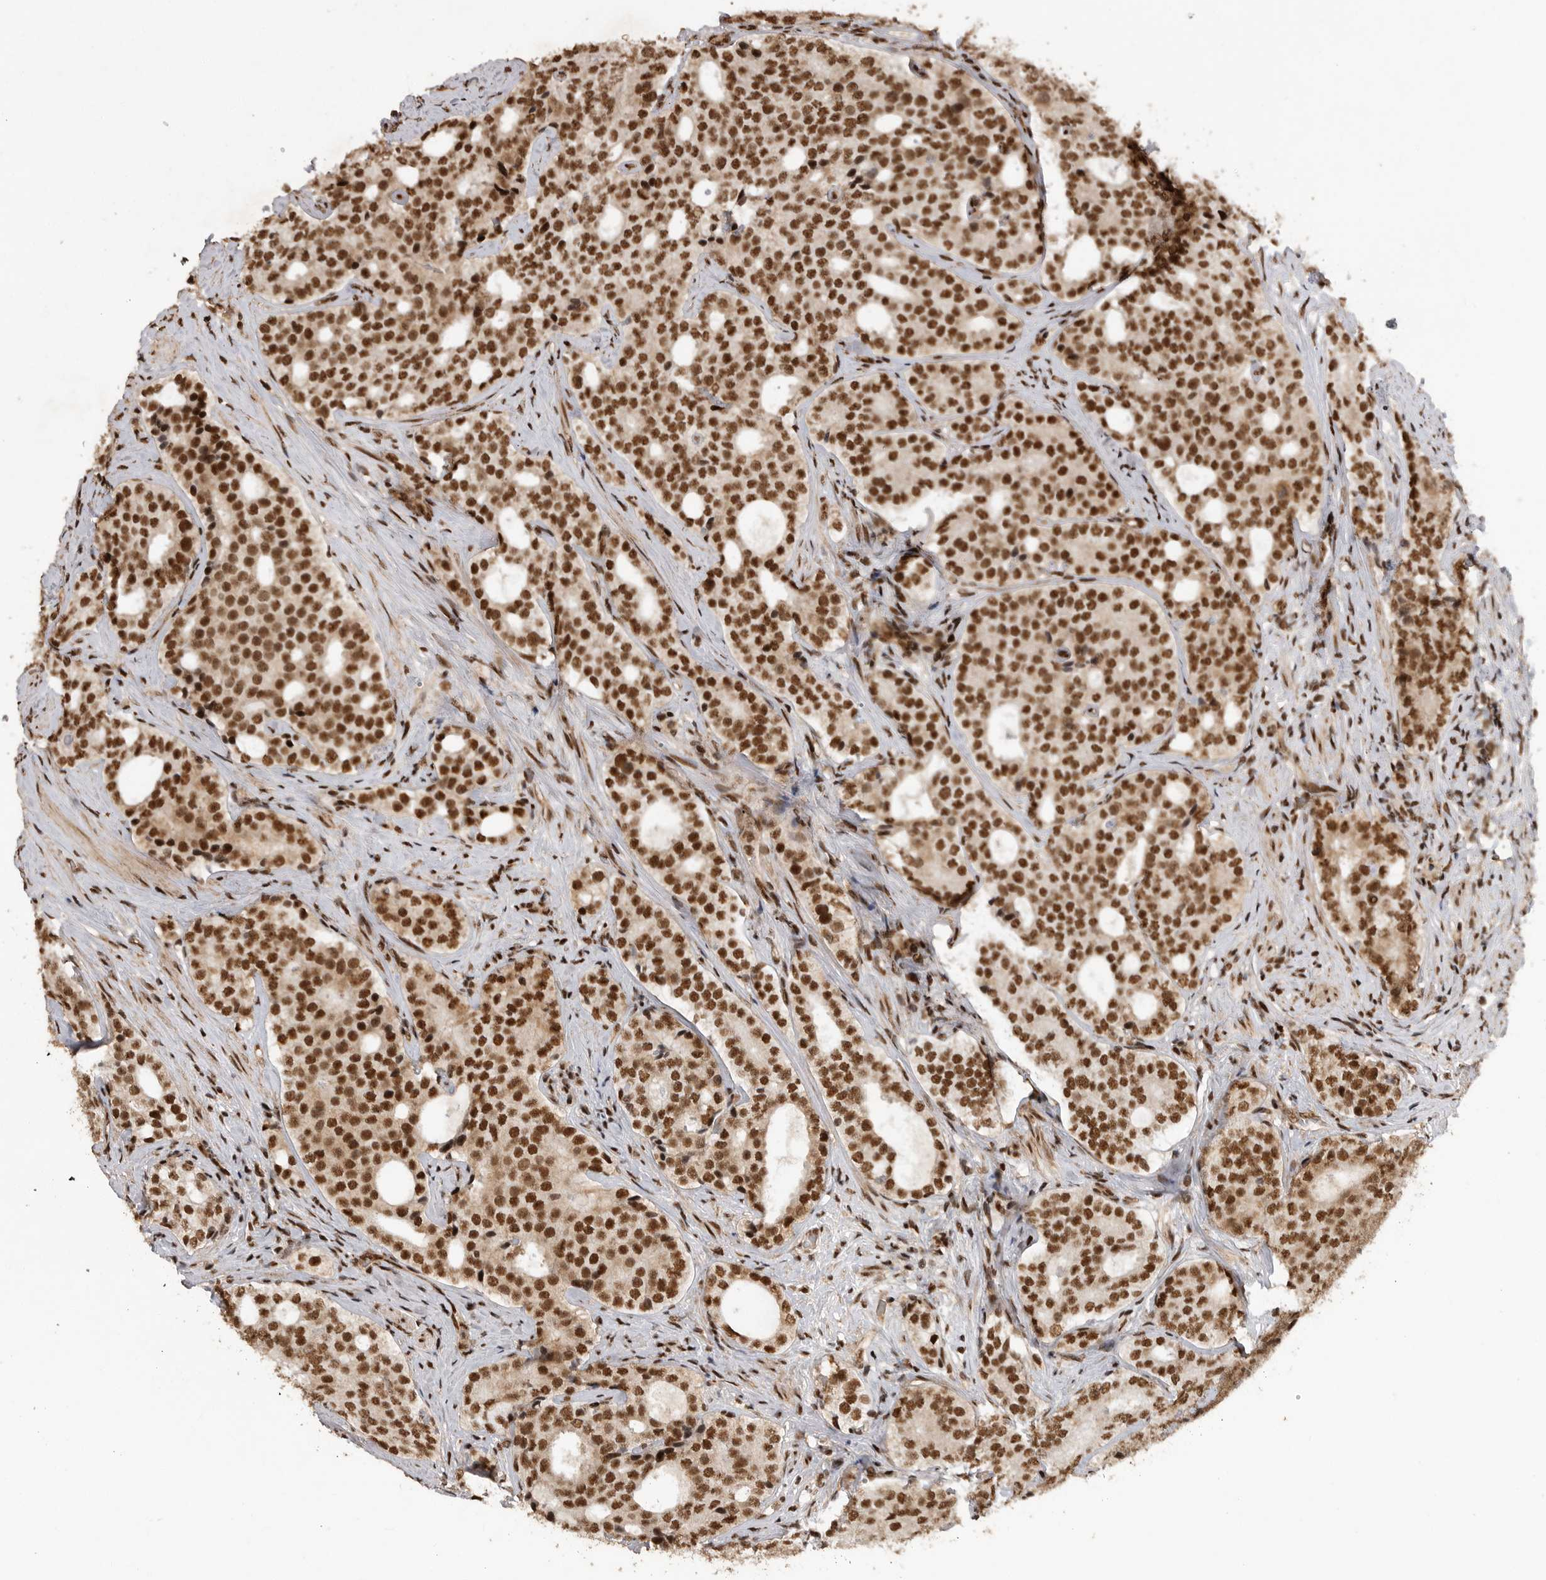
{"staining": {"intensity": "strong", "quantity": ">75%", "location": "nuclear"}, "tissue": "prostate cancer", "cell_type": "Tumor cells", "image_type": "cancer", "snomed": [{"axis": "morphology", "description": "Adenocarcinoma, High grade"}, {"axis": "topography", "description": "Prostate"}], "caption": "The immunohistochemical stain labels strong nuclear staining in tumor cells of high-grade adenocarcinoma (prostate) tissue.", "gene": "PPP1R8", "patient": {"sex": "male", "age": 56}}